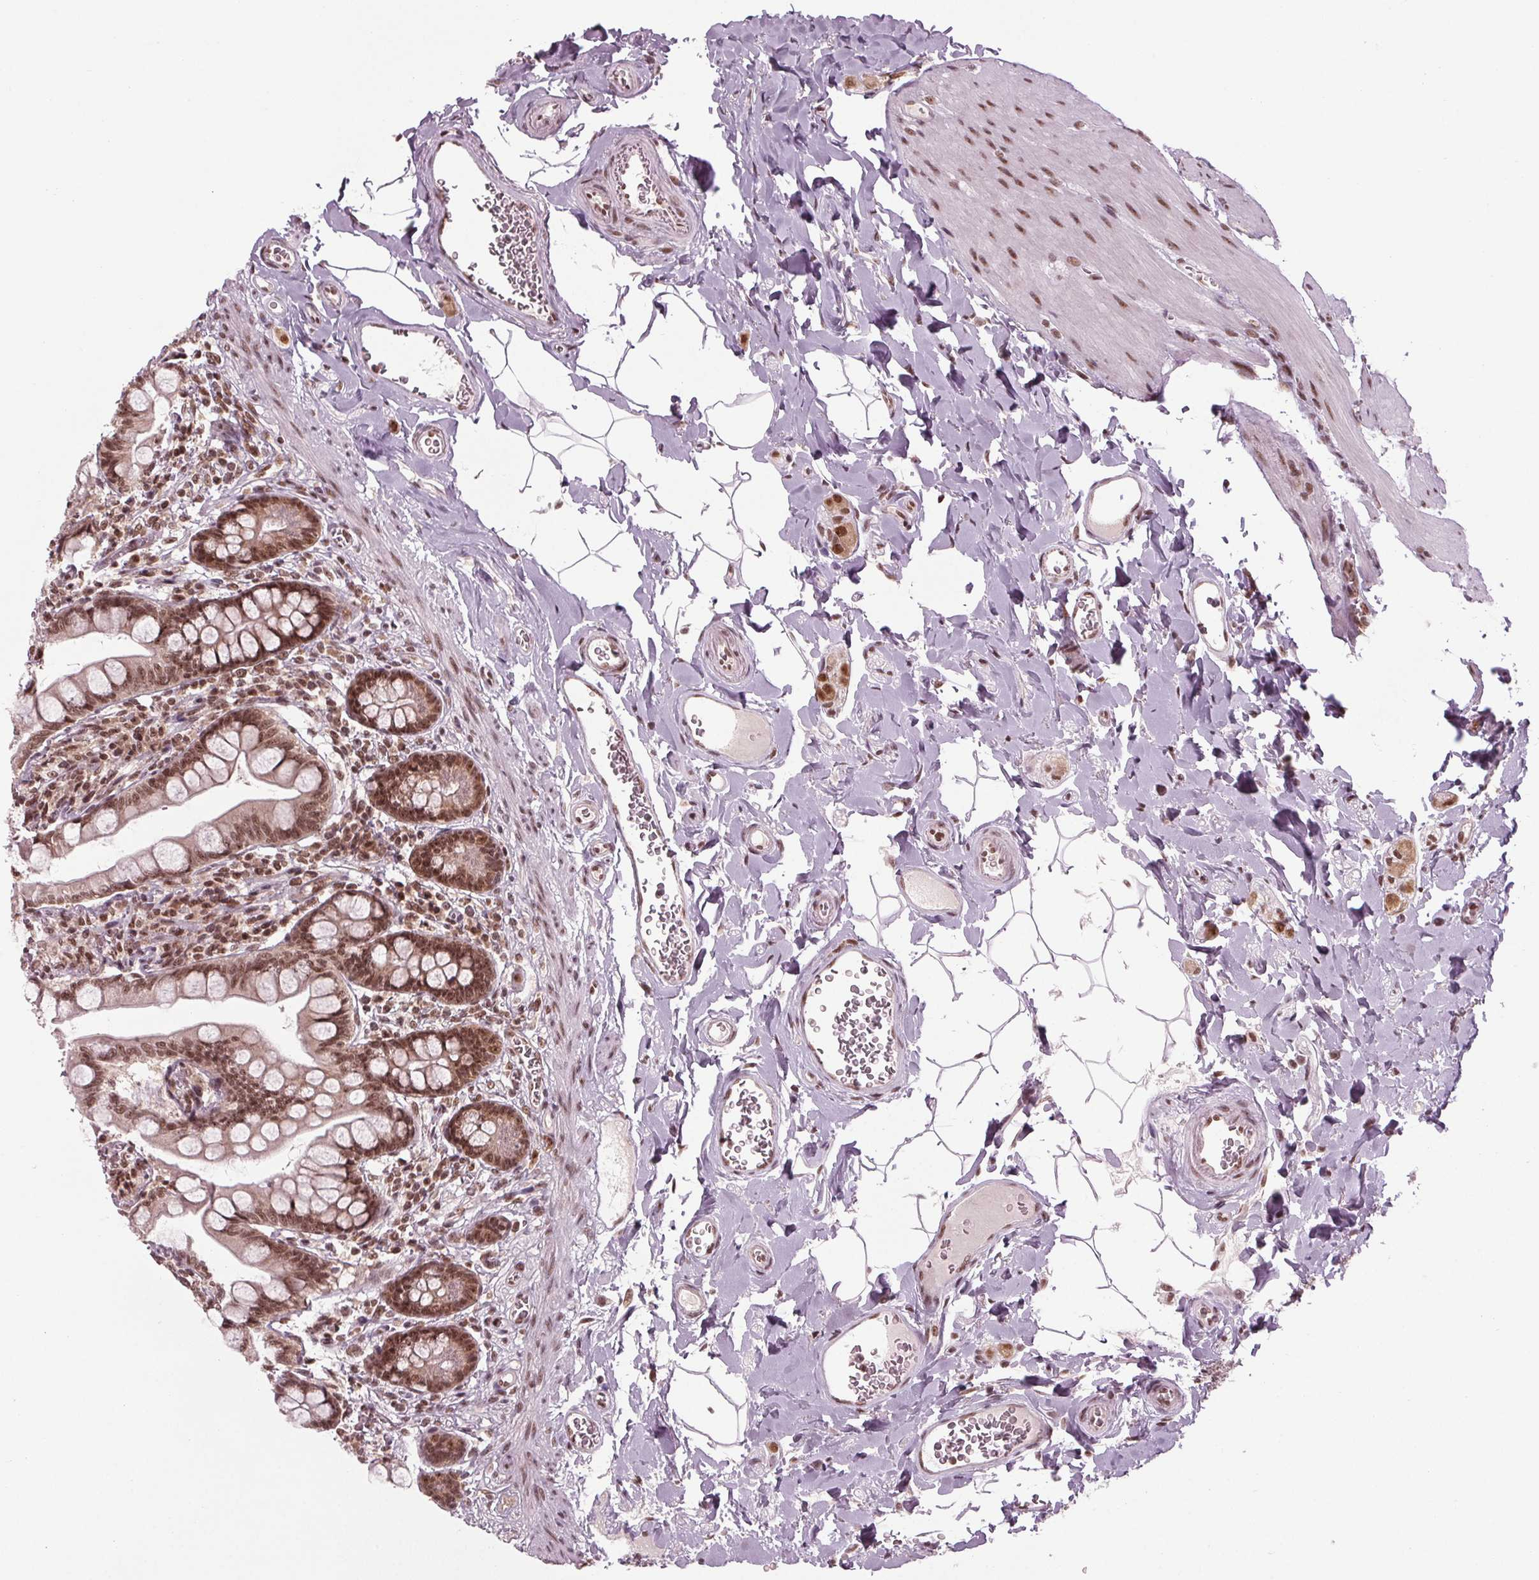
{"staining": {"intensity": "strong", "quantity": ">75%", "location": "nuclear"}, "tissue": "small intestine", "cell_type": "Glandular cells", "image_type": "normal", "snomed": [{"axis": "morphology", "description": "Normal tissue, NOS"}, {"axis": "topography", "description": "Small intestine"}], "caption": "About >75% of glandular cells in normal small intestine demonstrate strong nuclear protein expression as visualized by brown immunohistochemical staining.", "gene": "DDX41", "patient": {"sex": "female", "age": 56}}